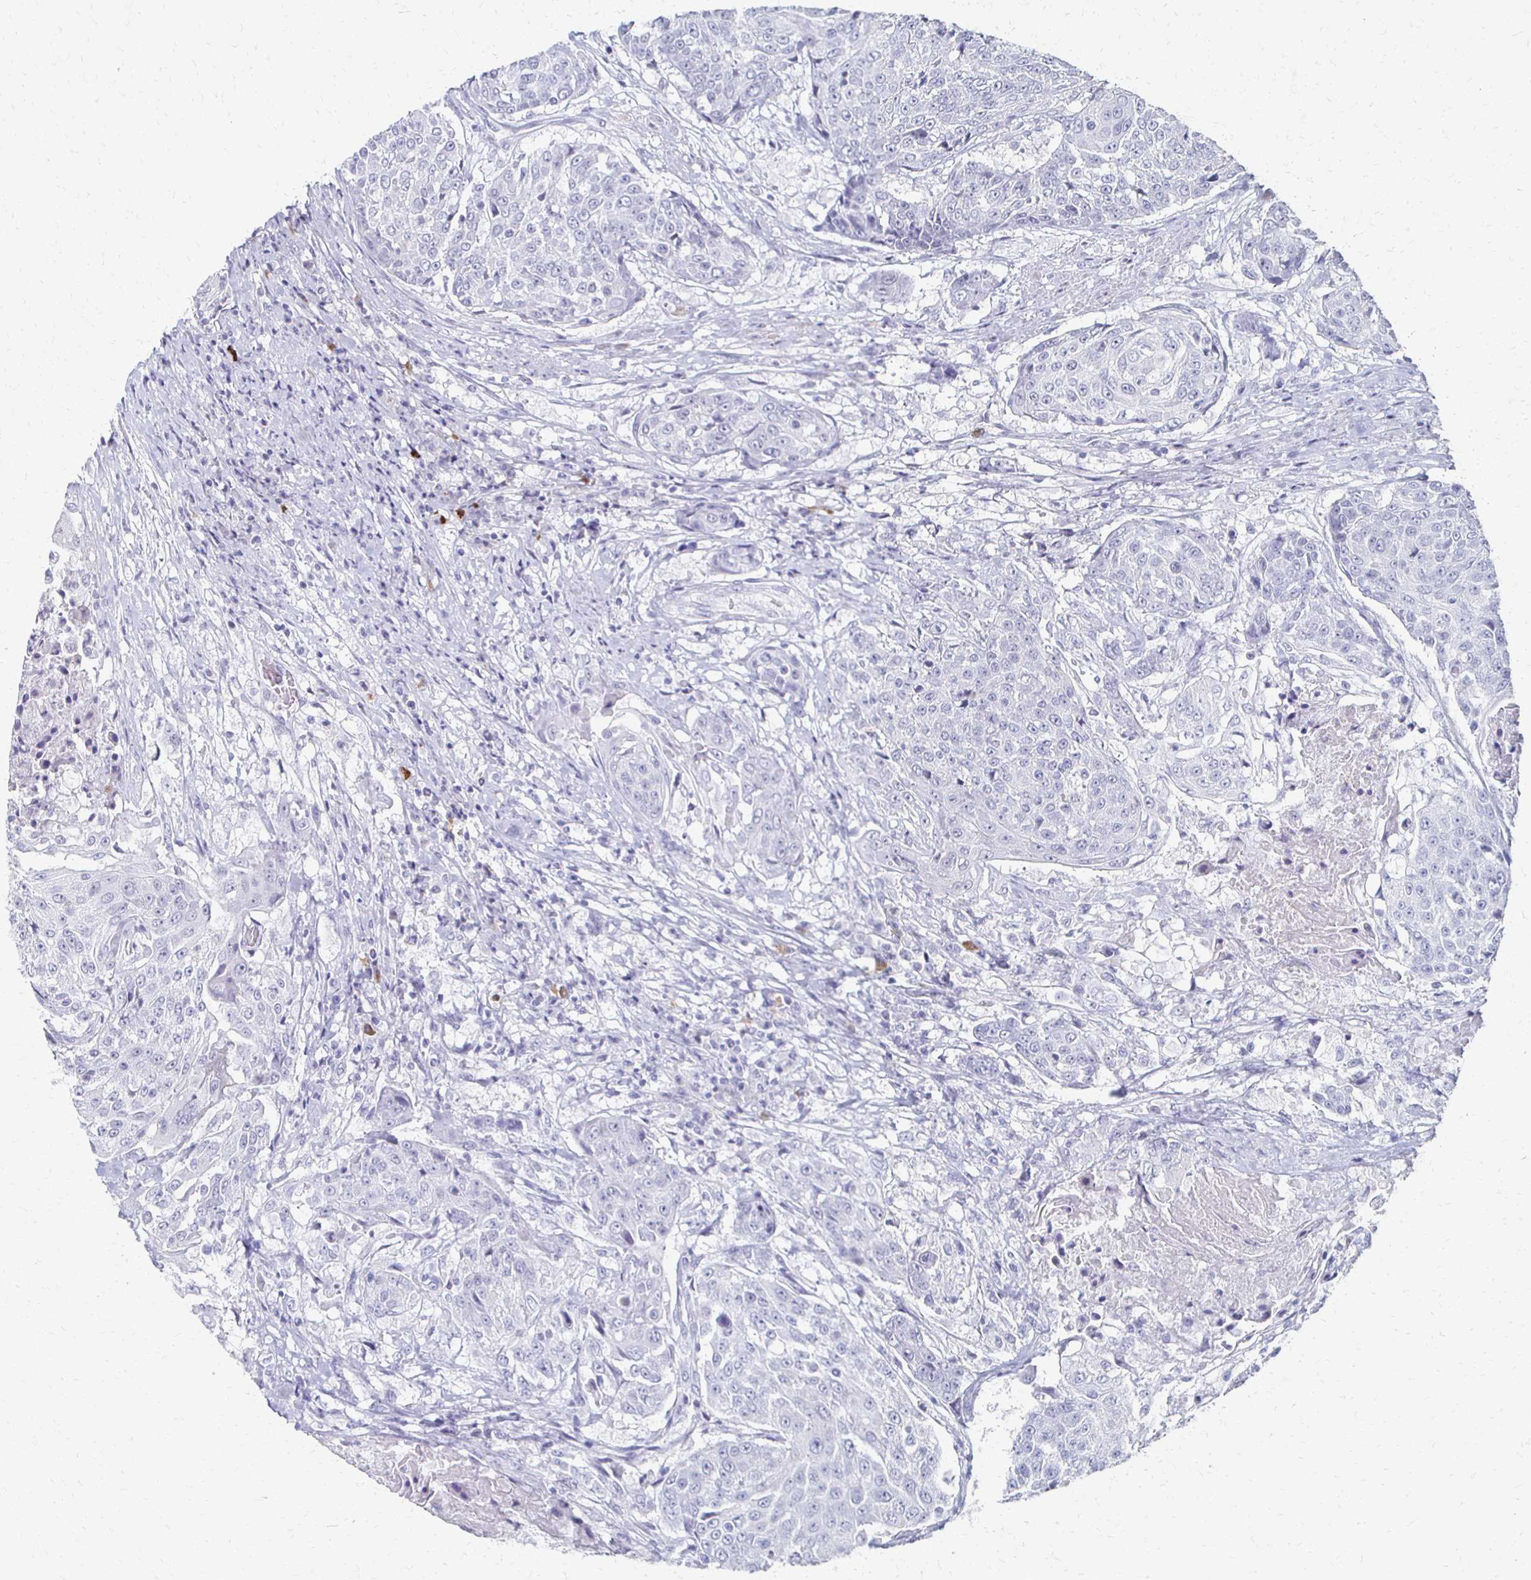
{"staining": {"intensity": "negative", "quantity": "none", "location": "none"}, "tissue": "urothelial cancer", "cell_type": "Tumor cells", "image_type": "cancer", "snomed": [{"axis": "morphology", "description": "Urothelial carcinoma, High grade"}, {"axis": "topography", "description": "Urinary bladder"}], "caption": "Immunohistochemistry (IHC) of human urothelial cancer exhibits no positivity in tumor cells.", "gene": "CXCR2", "patient": {"sex": "female", "age": 63}}